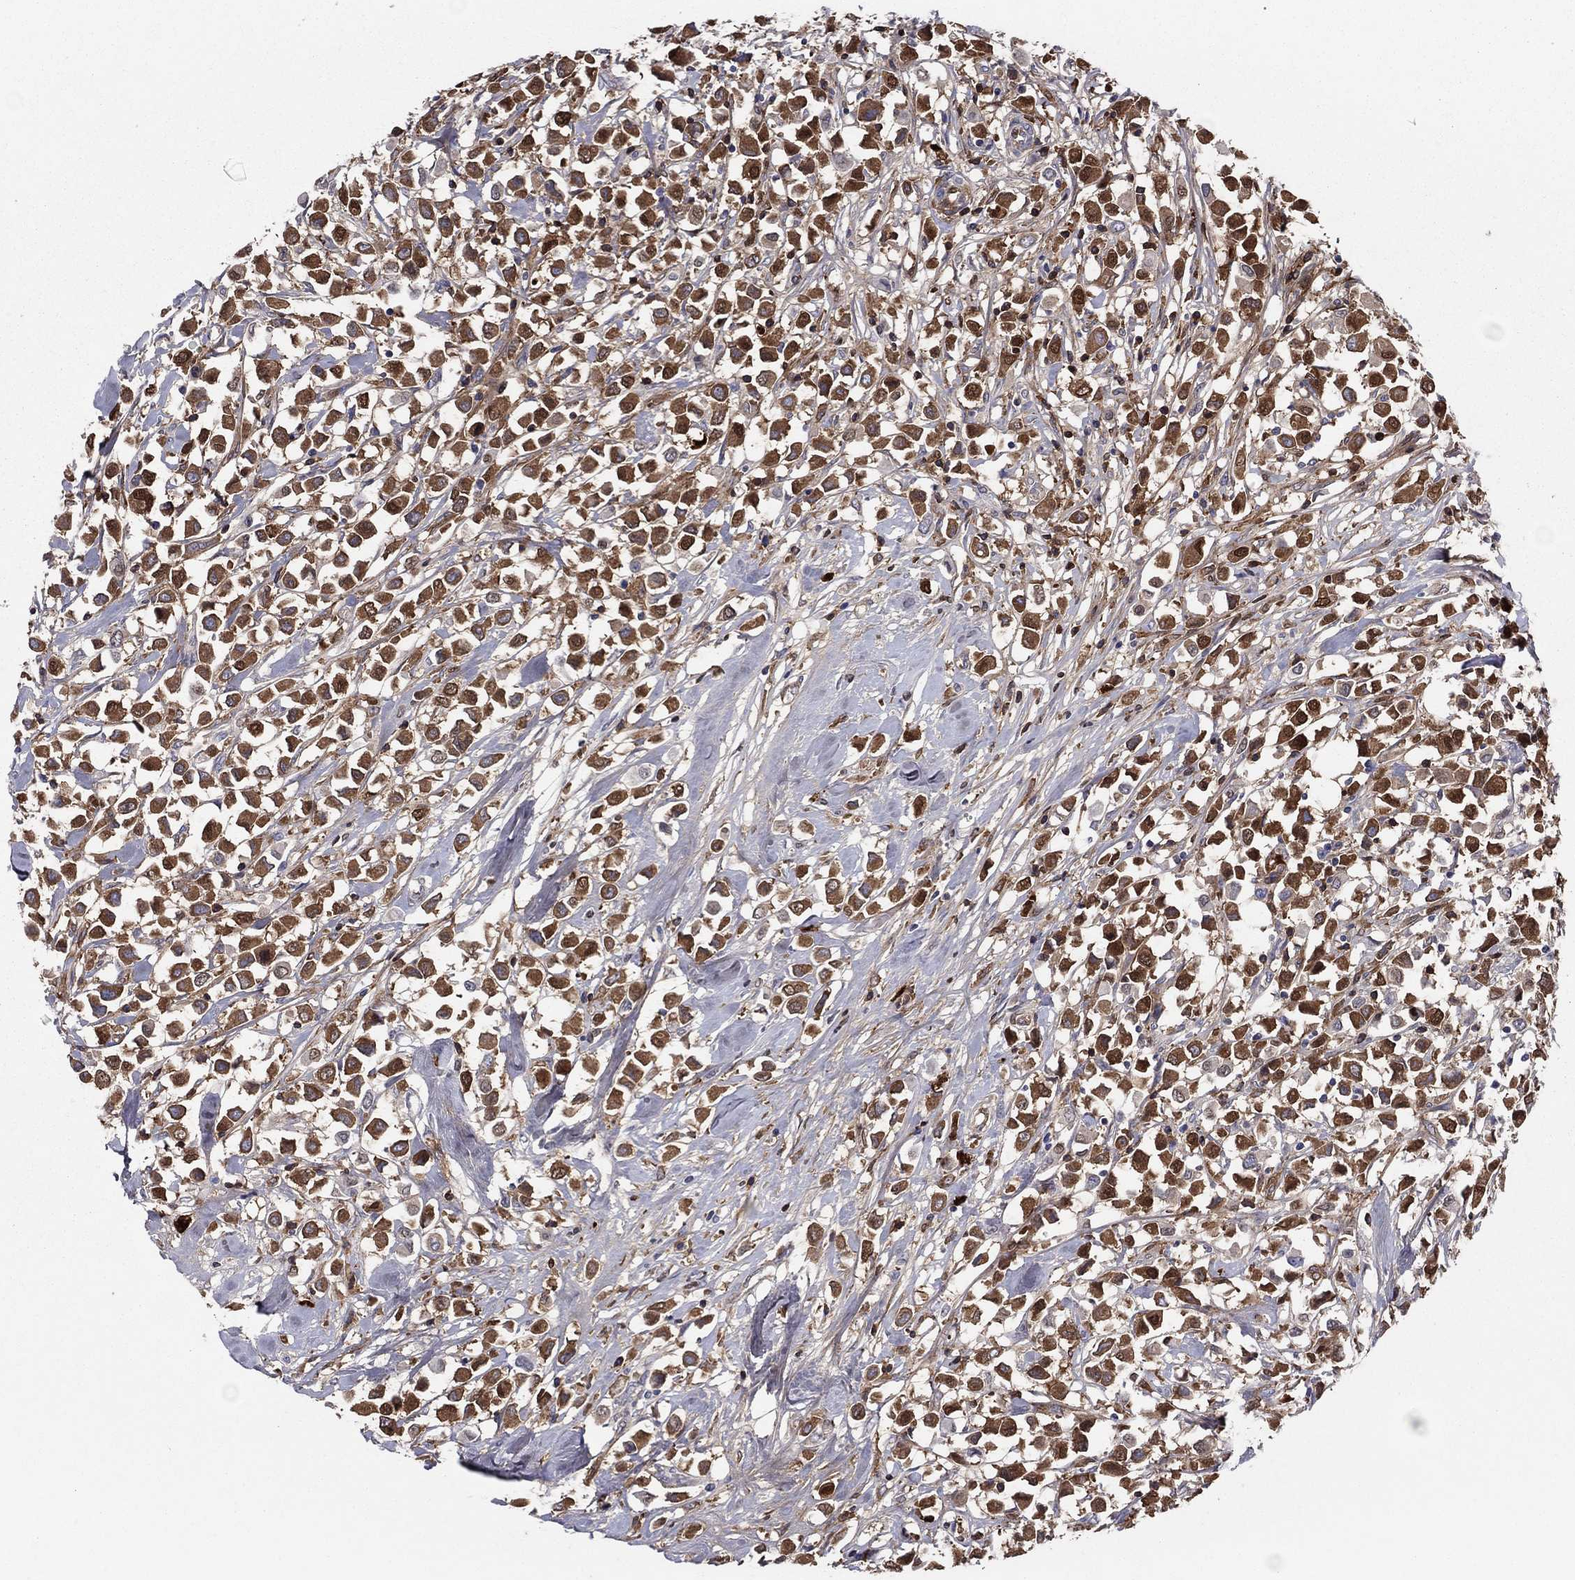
{"staining": {"intensity": "strong", "quantity": ">75%", "location": "cytoplasmic/membranous"}, "tissue": "breast cancer", "cell_type": "Tumor cells", "image_type": "cancer", "snomed": [{"axis": "morphology", "description": "Duct carcinoma"}, {"axis": "topography", "description": "Breast"}], "caption": "Immunohistochemistry (DAB) staining of intraductal carcinoma (breast) shows strong cytoplasmic/membranous protein expression in about >75% of tumor cells.", "gene": "HPX", "patient": {"sex": "female", "age": 61}}